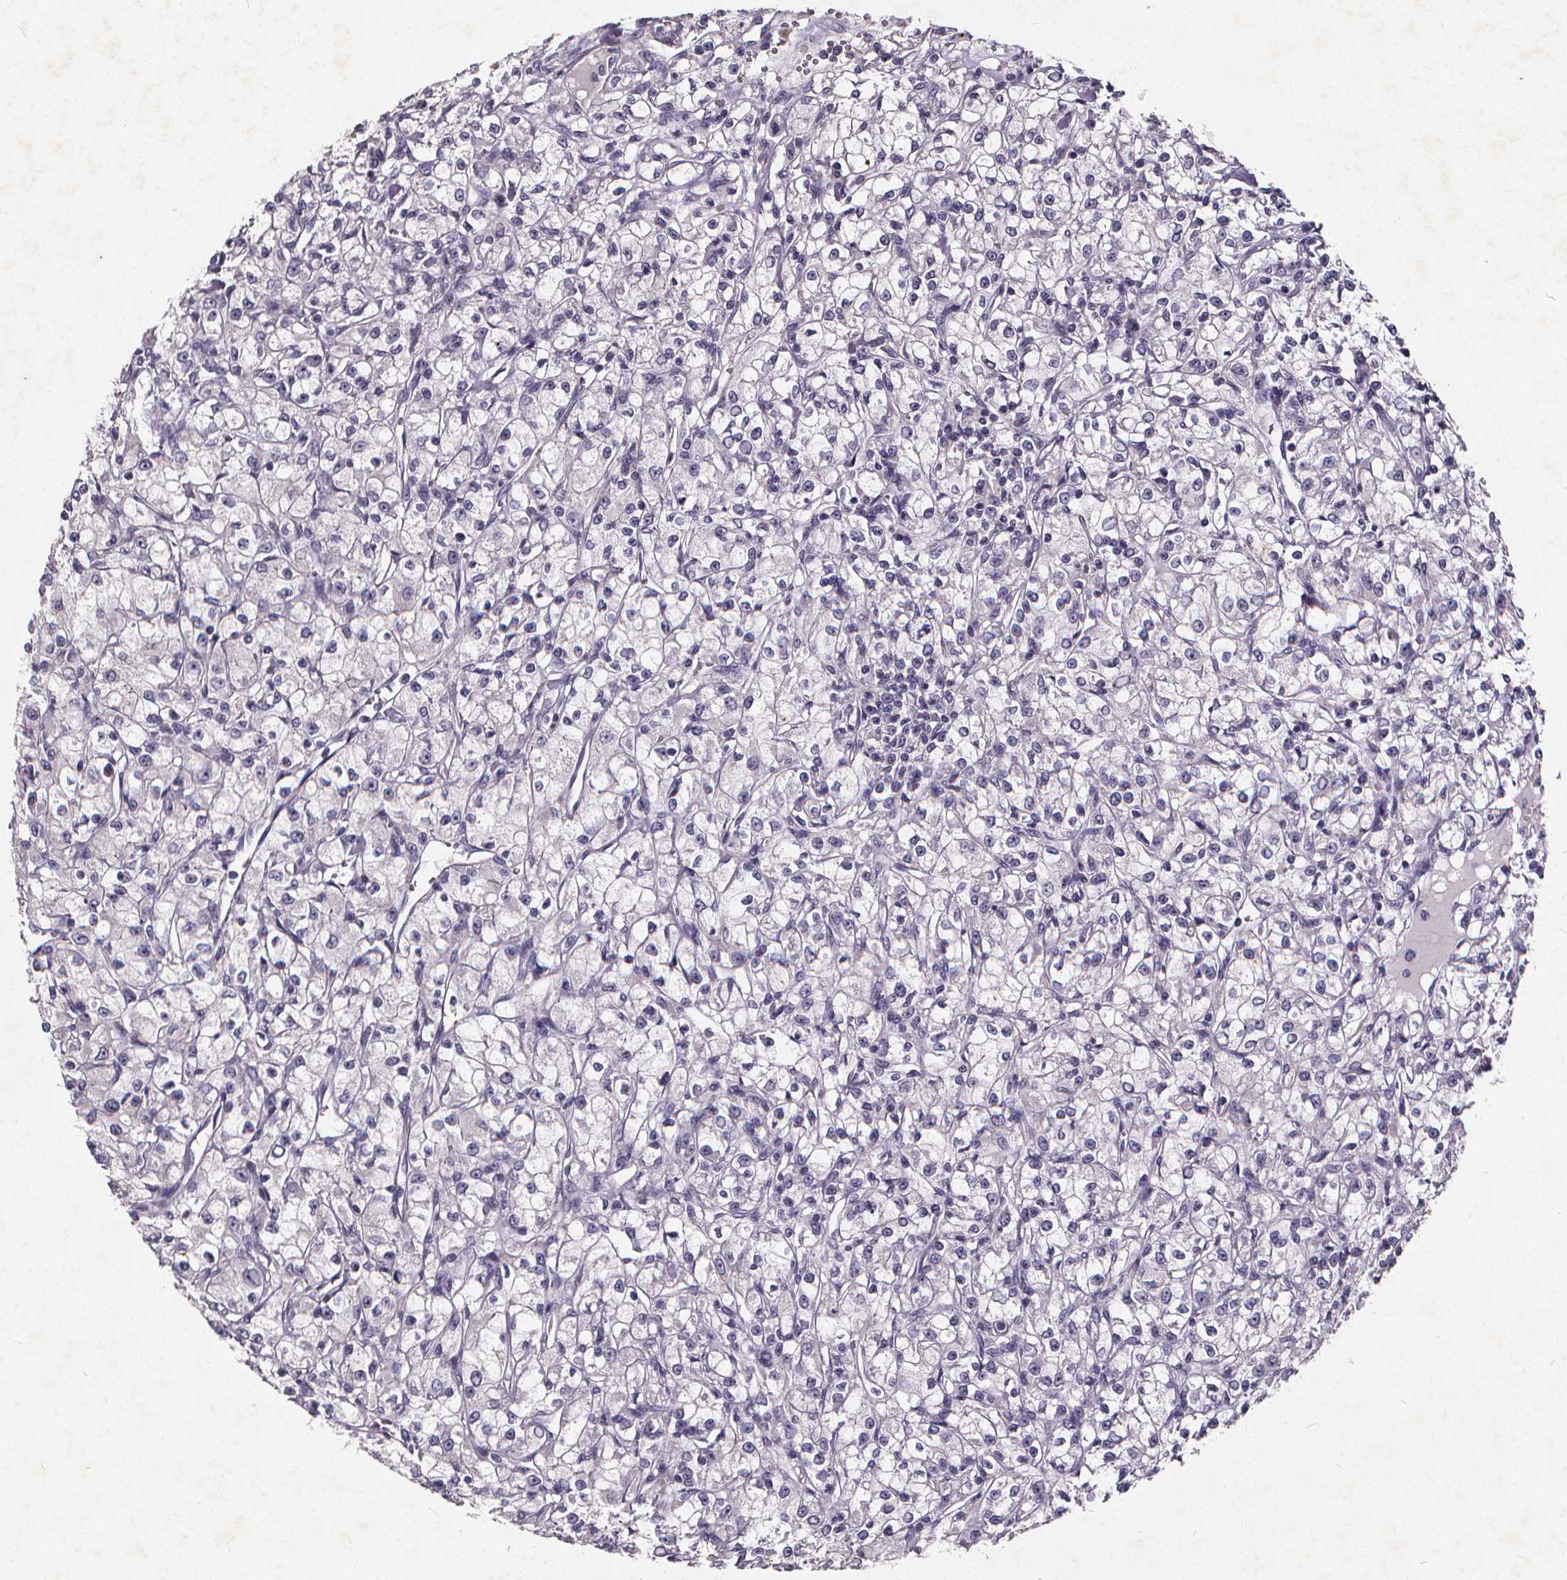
{"staining": {"intensity": "negative", "quantity": "none", "location": "none"}, "tissue": "renal cancer", "cell_type": "Tumor cells", "image_type": "cancer", "snomed": [{"axis": "morphology", "description": "Adenocarcinoma, NOS"}, {"axis": "topography", "description": "Kidney"}], "caption": "Tumor cells are negative for brown protein staining in renal adenocarcinoma. (Stains: DAB immunohistochemistry with hematoxylin counter stain, Microscopy: brightfield microscopy at high magnification).", "gene": "TSPAN14", "patient": {"sex": "female", "age": 59}}